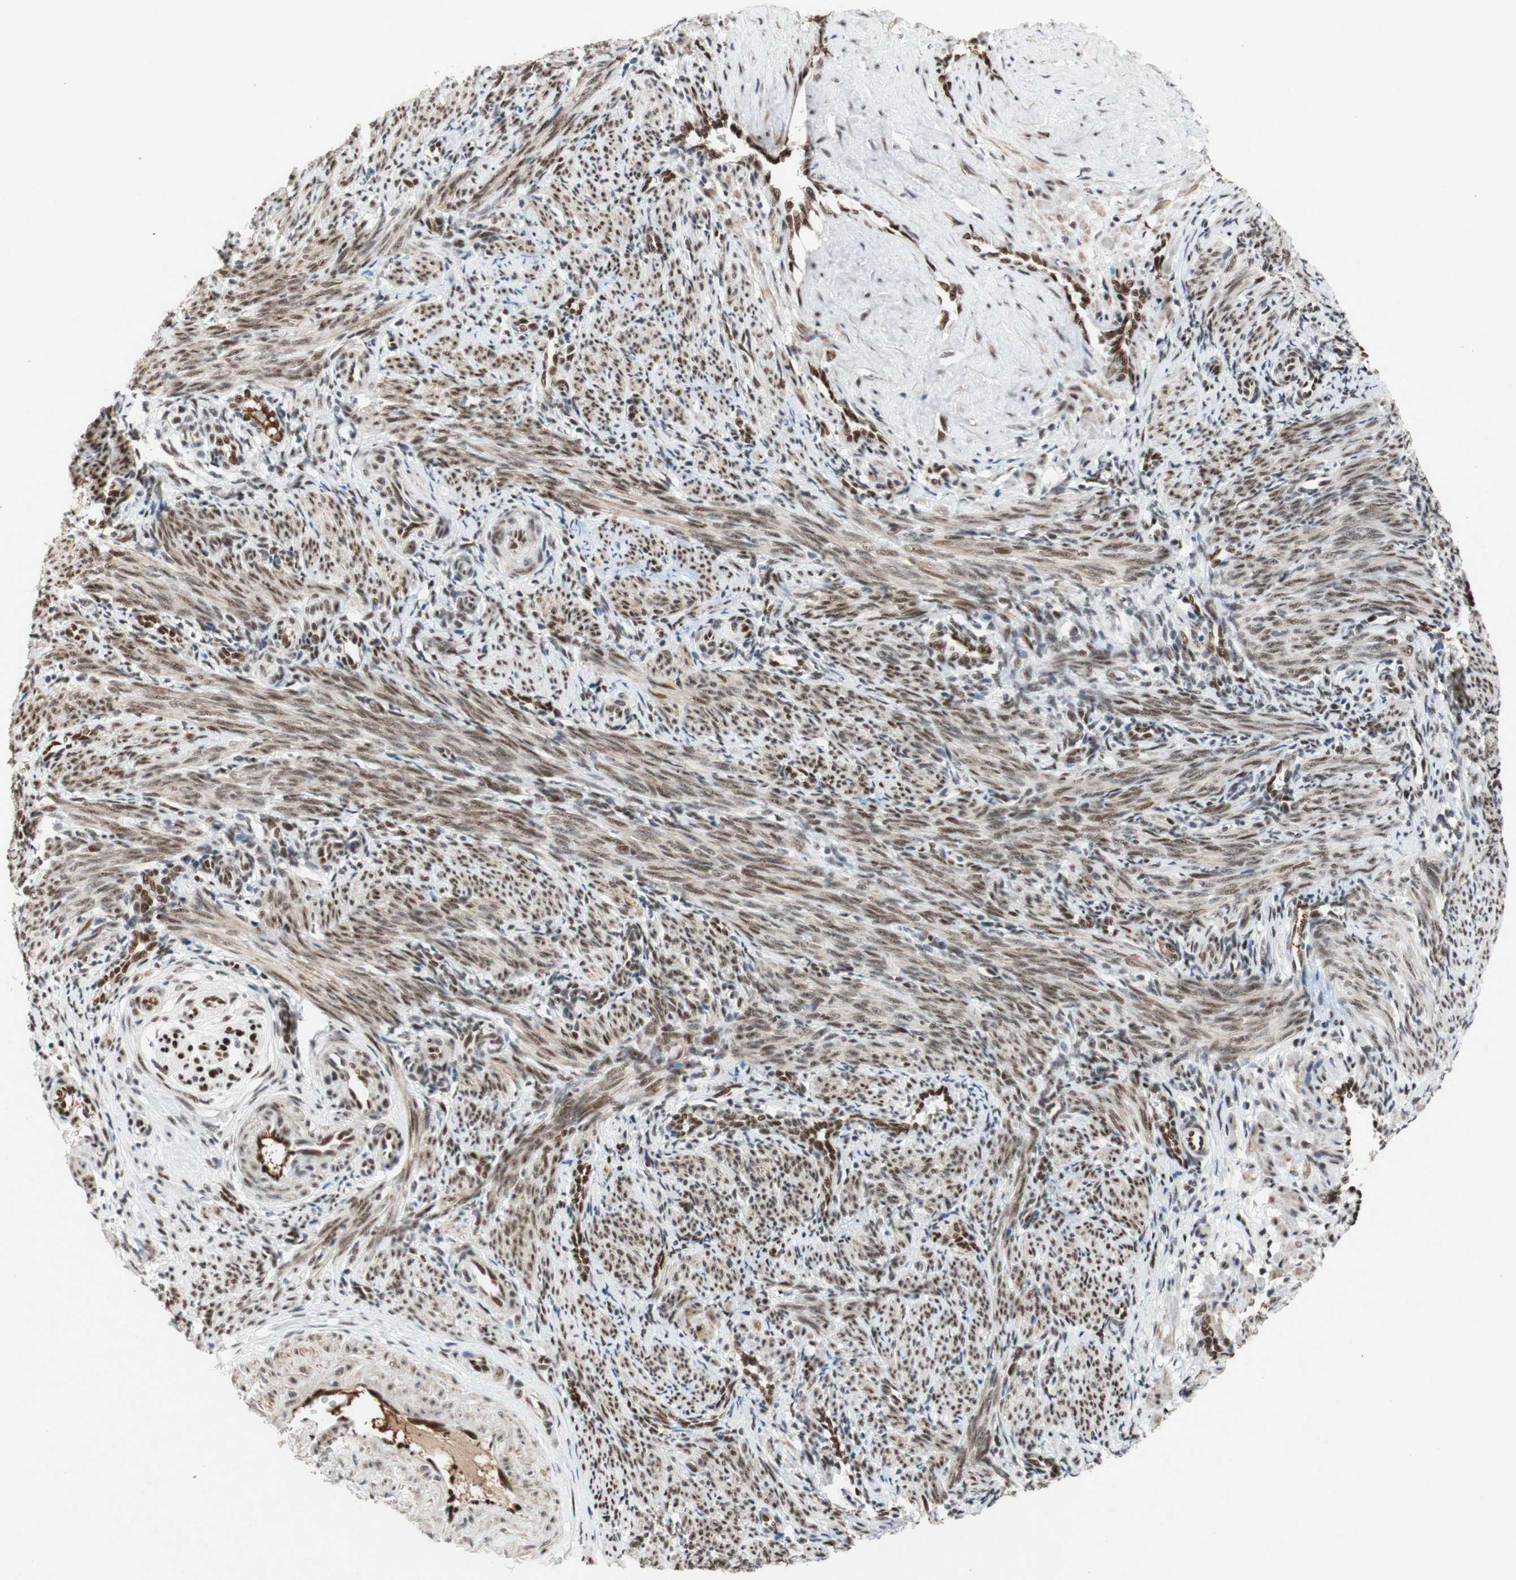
{"staining": {"intensity": "moderate", "quantity": ">75%", "location": "cytoplasmic/membranous,nuclear"}, "tissue": "smooth muscle", "cell_type": "Smooth muscle cells", "image_type": "normal", "snomed": [{"axis": "morphology", "description": "Normal tissue, NOS"}, {"axis": "topography", "description": "Endometrium"}], "caption": "Moderate cytoplasmic/membranous,nuclear protein staining is appreciated in about >75% of smooth muscle cells in smooth muscle. Immunohistochemistry (ihc) stains the protein of interest in brown and the nuclei are stained blue.", "gene": "TLE1", "patient": {"sex": "female", "age": 33}}